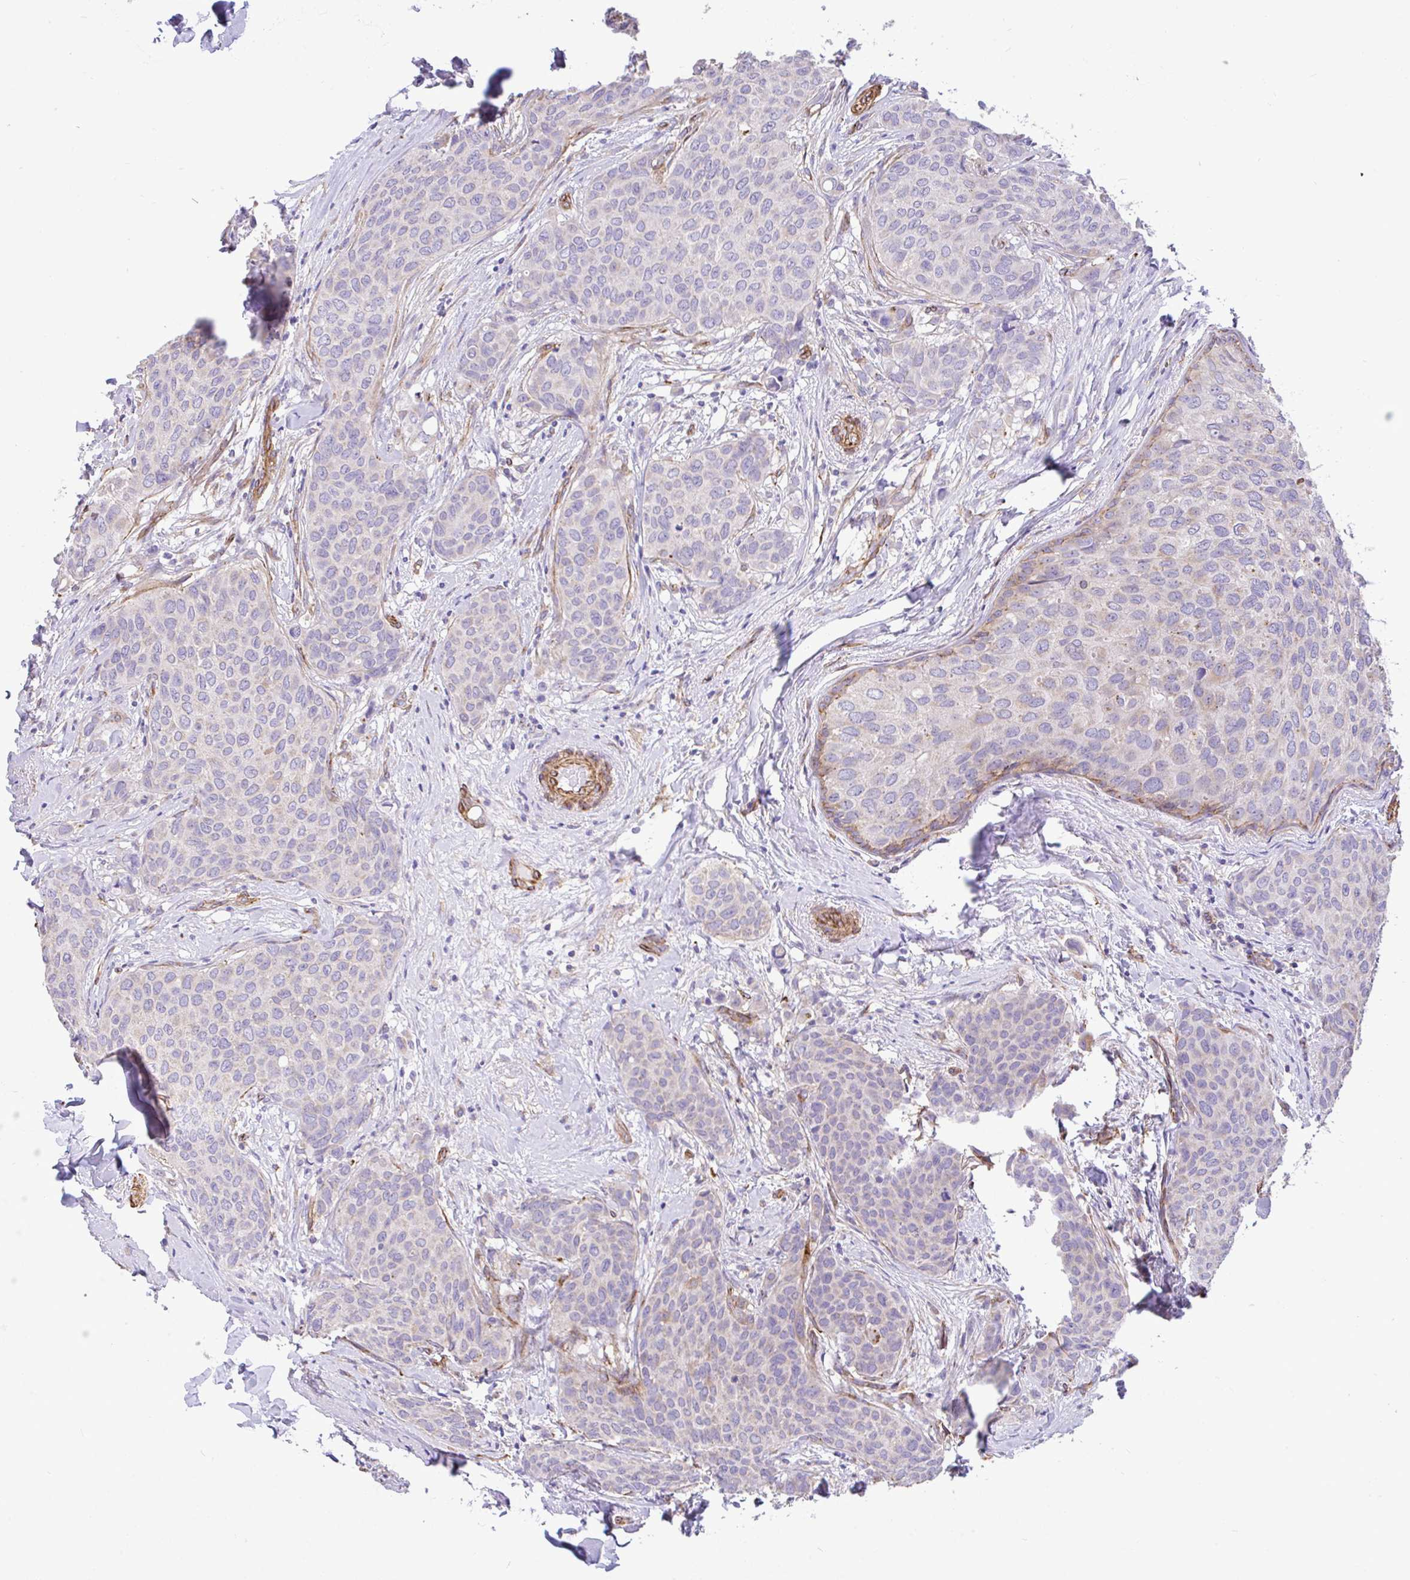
{"staining": {"intensity": "negative", "quantity": "none", "location": "none"}, "tissue": "breast cancer", "cell_type": "Tumor cells", "image_type": "cancer", "snomed": [{"axis": "morphology", "description": "Duct carcinoma"}, {"axis": "topography", "description": "Breast"}], "caption": "Tumor cells are negative for protein expression in human invasive ductal carcinoma (breast).", "gene": "PTPRK", "patient": {"sex": "female", "age": 47}}